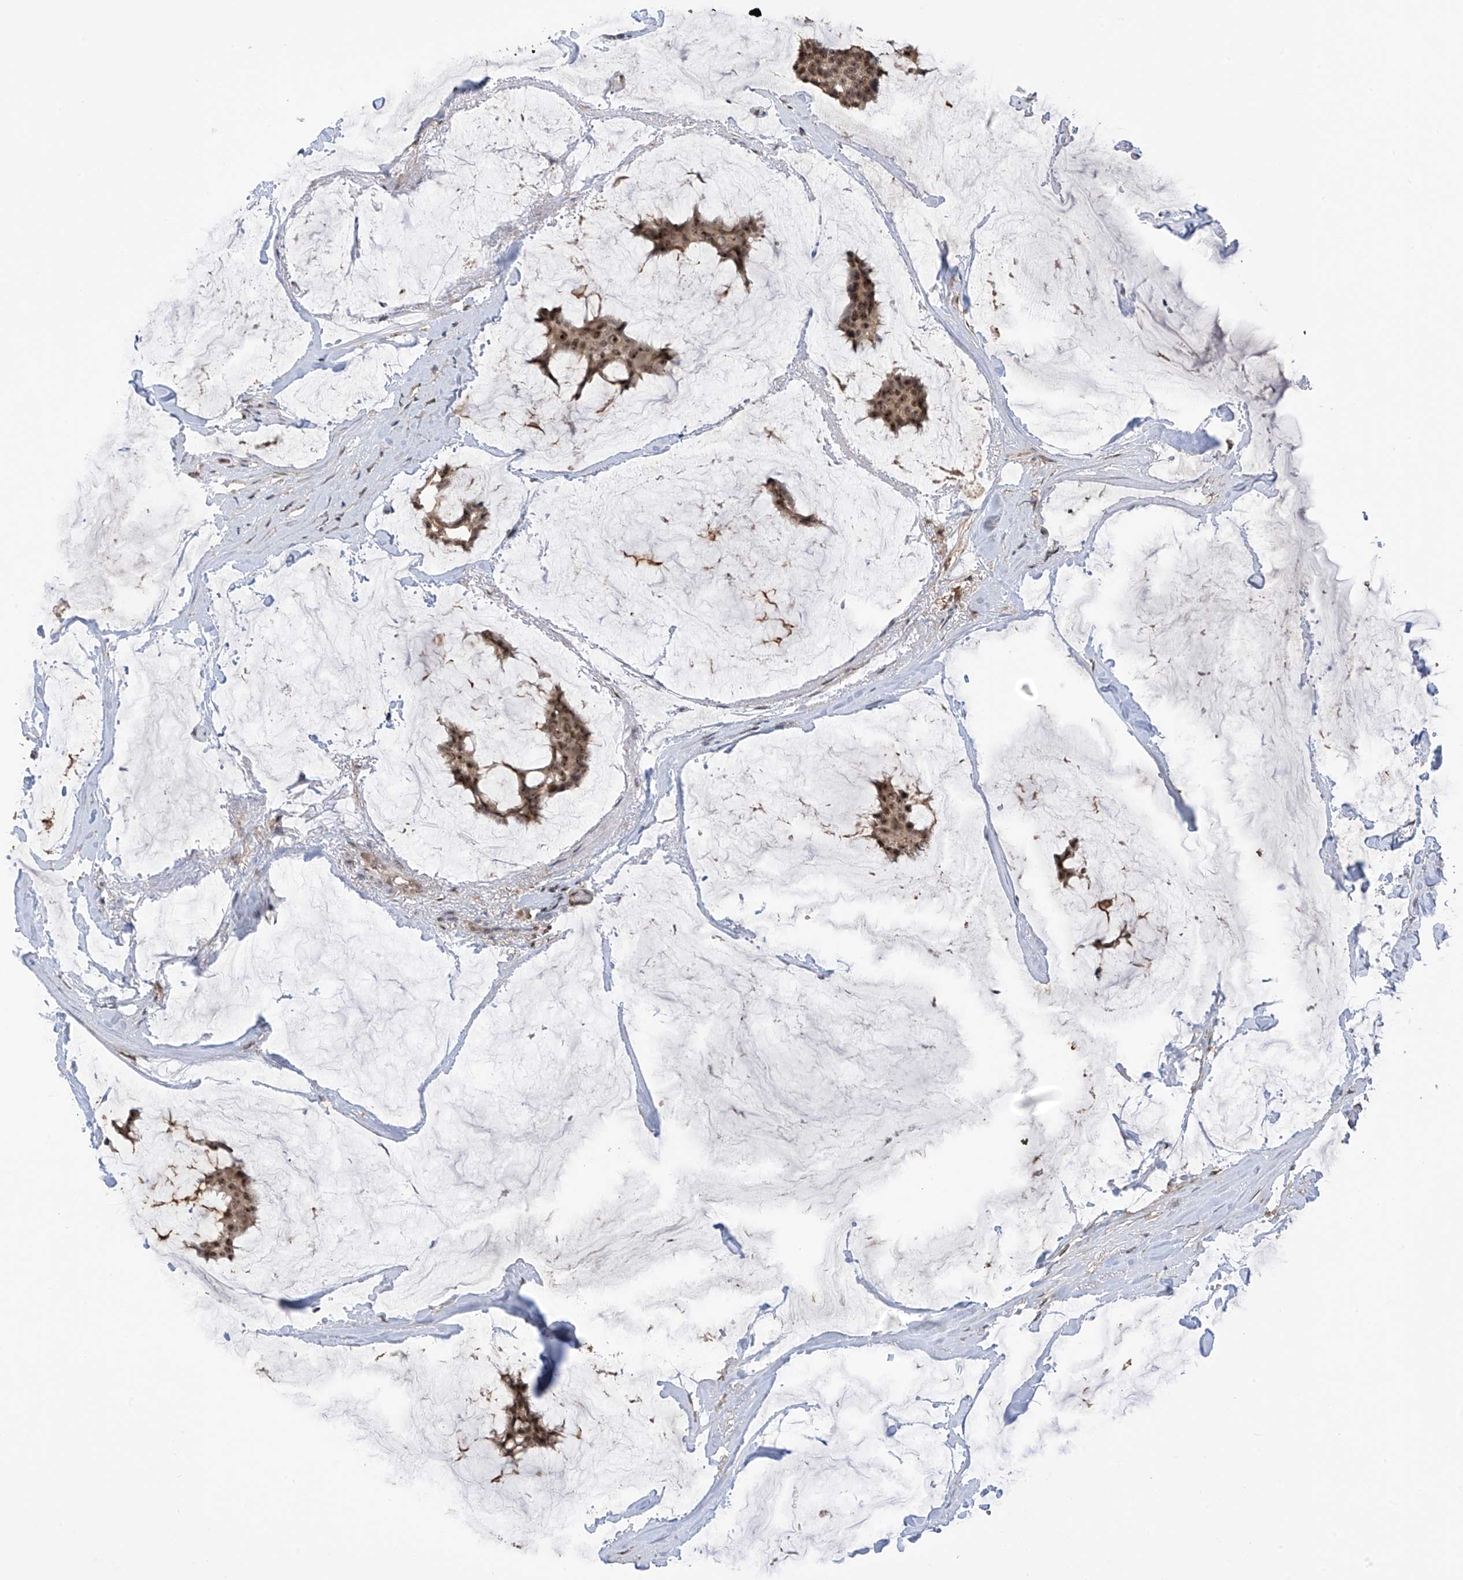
{"staining": {"intensity": "moderate", "quantity": ">75%", "location": "cytoplasmic/membranous,nuclear"}, "tissue": "breast cancer", "cell_type": "Tumor cells", "image_type": "cancer", "snomed": [{"axis": "morphology", "description": "Duct carcinoma"}, {"axis": "topography", "description": "Breast"}], "caption": "DAB (3,3'-diaminobenzidine) immunohistochemical staining of invasive ductal carcinoma (breast) exhibits moderate cytoplasmic/membranous and nuclear protein positivity in approximately >75% of tumor cells.", "gene": "C1orf131", "patient": {"sex": "female", "age": 93}}